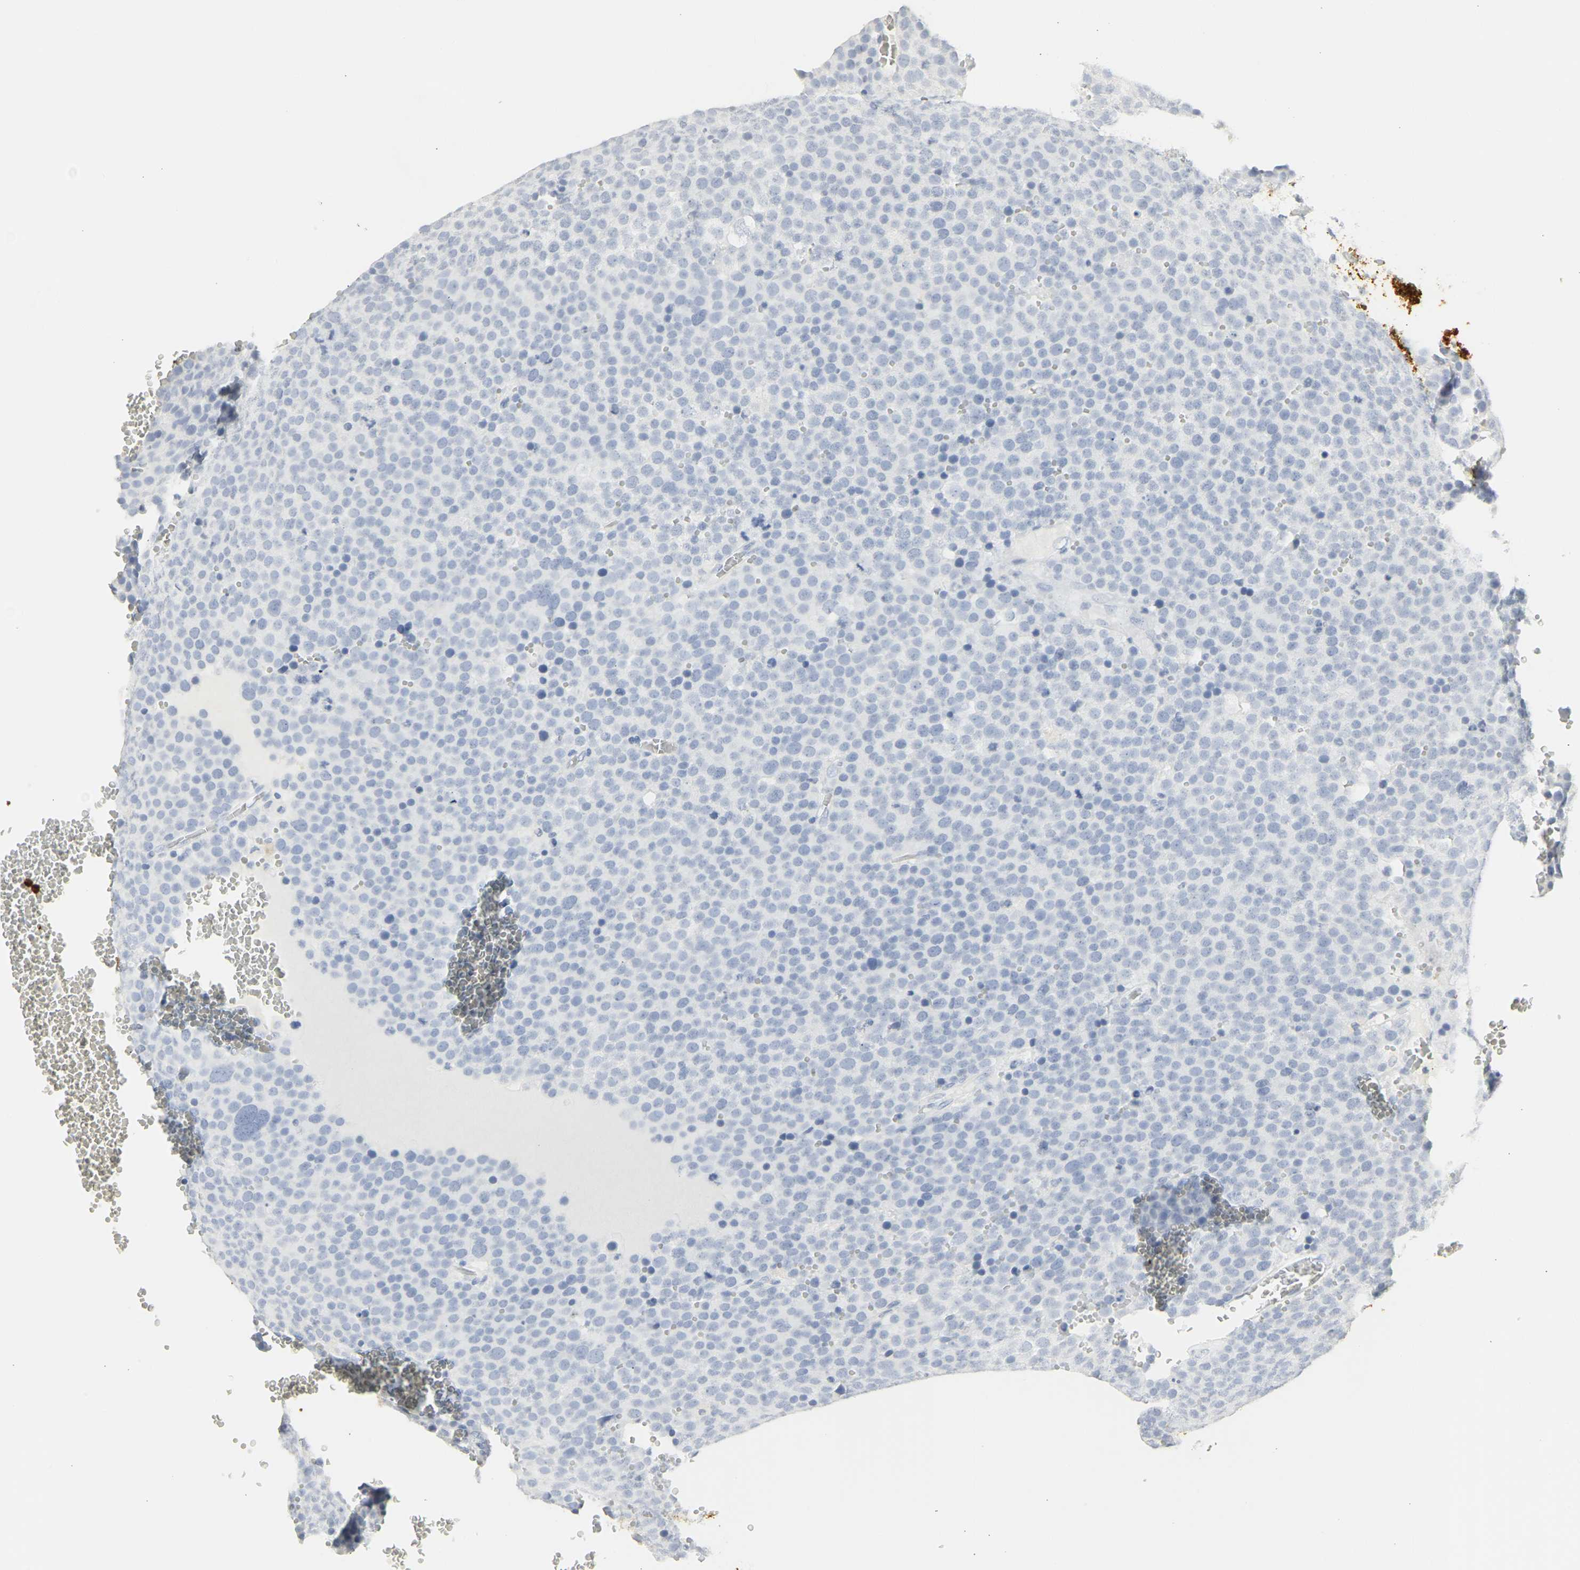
{"staining": {"intensity": "negative", "quantity": "none", "location": "none"}, "tissue": "testis cancer", "cell_type": "Tumor cells", "image_type": "cancer", "snomed": [{"axis": "morphology", "description": "Seminoma, NOS"}, {"axis": "topography", "description": "Testis"}], "caption": "An immunohistochemistry (IHC) image of testis cancer is shown. There is no staining in tumor cells of testis cancer.", "gene": "CEACAM5", "patient": {"sex": "male", "age": 71}}